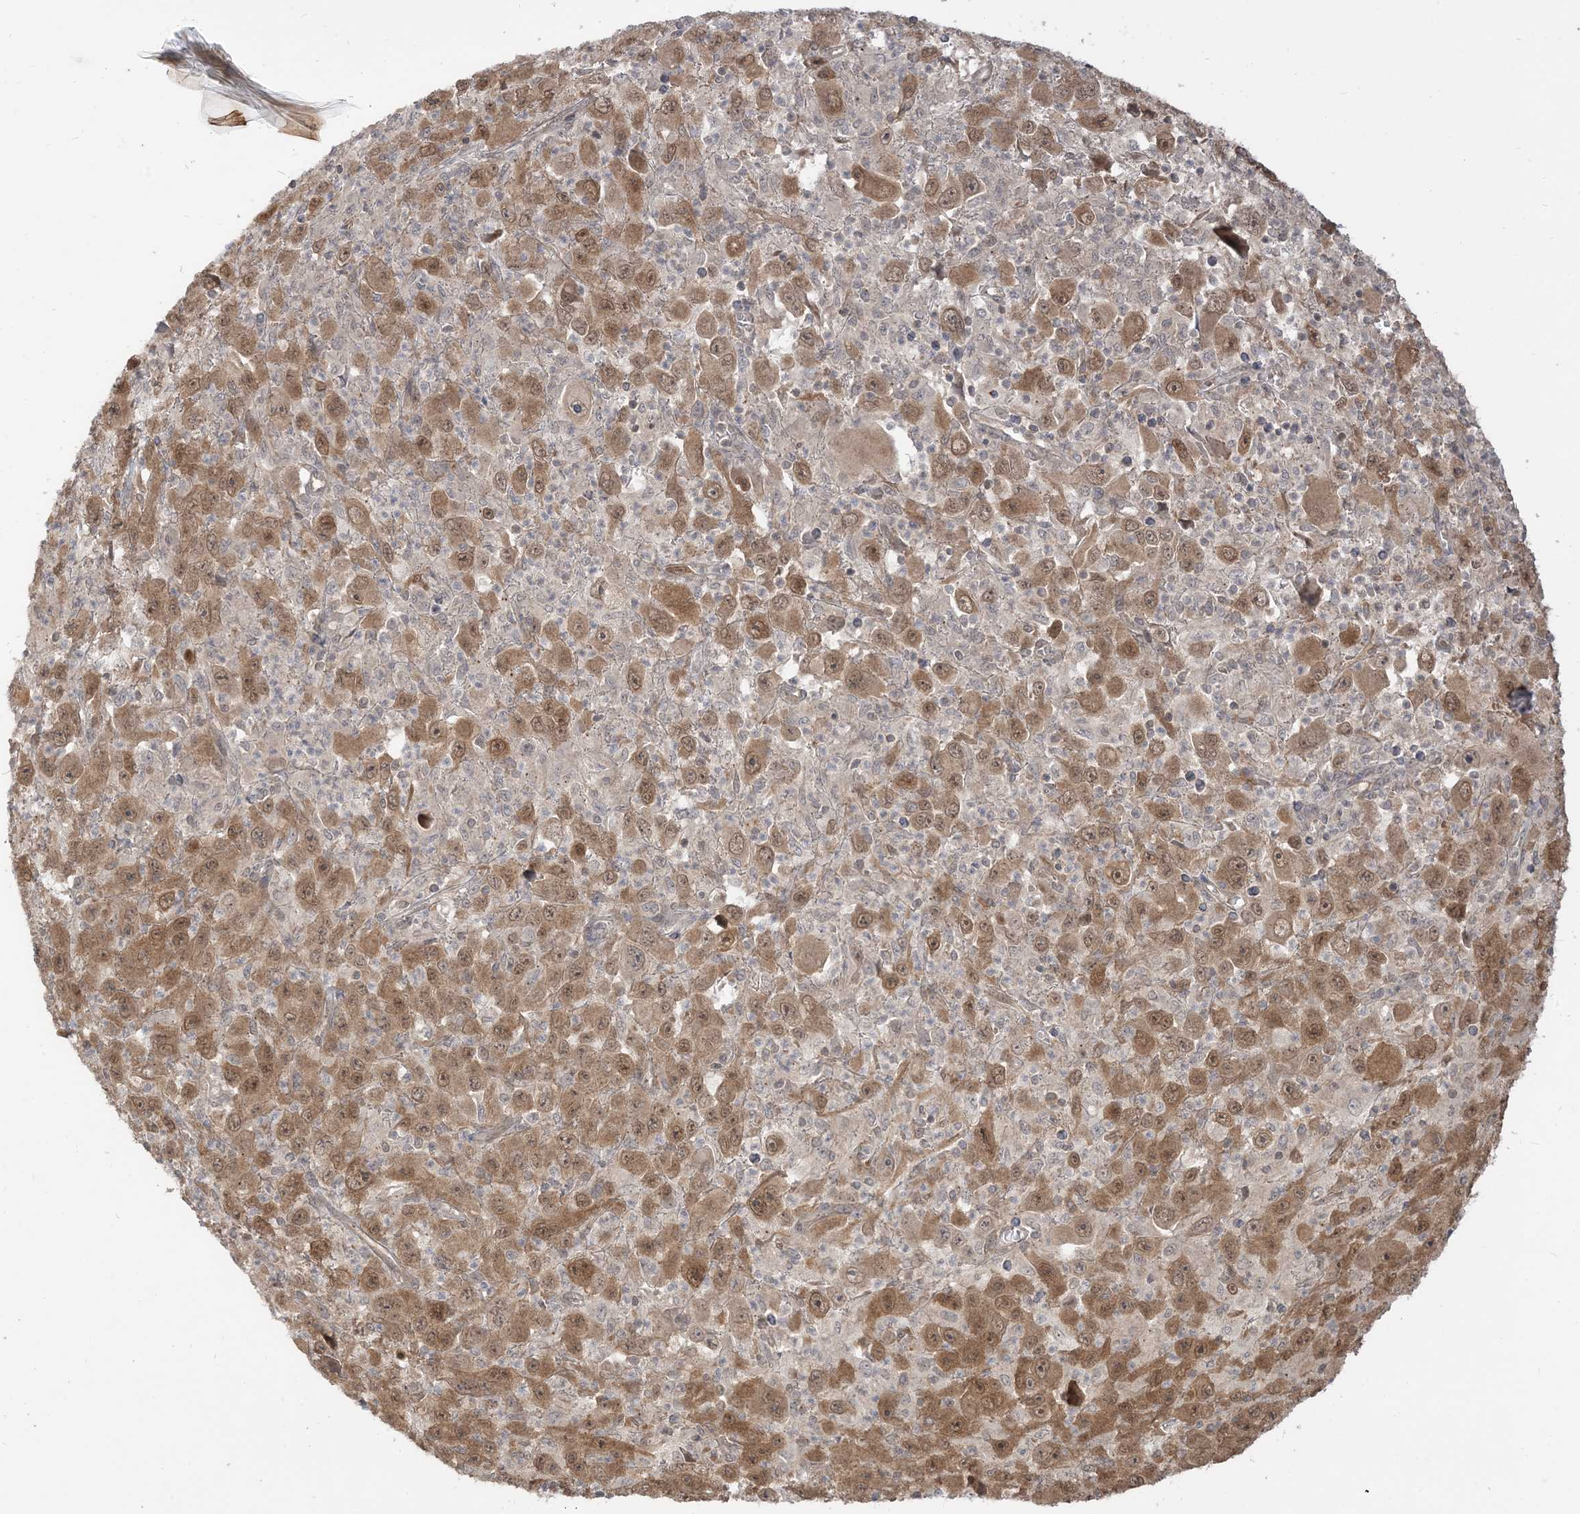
{"staining": {"intensity": "moderate", "quantity": ">75%", "location": "cytoplasmic/membranous,nuclear"}, "tissue": "melanoma", "cell_type": "Tumor cells", "image_type": "cancer", "snomed": [{"axis": "morphology", "description": "Malignant melanoma, Metastatic site"}, {"axis": "topography", "description": "Skin"}], "caption": "Protein staining displays moderate cytoplasmic/membranous and nuclear positivity in about >75% of tumor cells in melanoma.", "gene": "TBCC", "patient": {"sex": "female", "age": 56}}